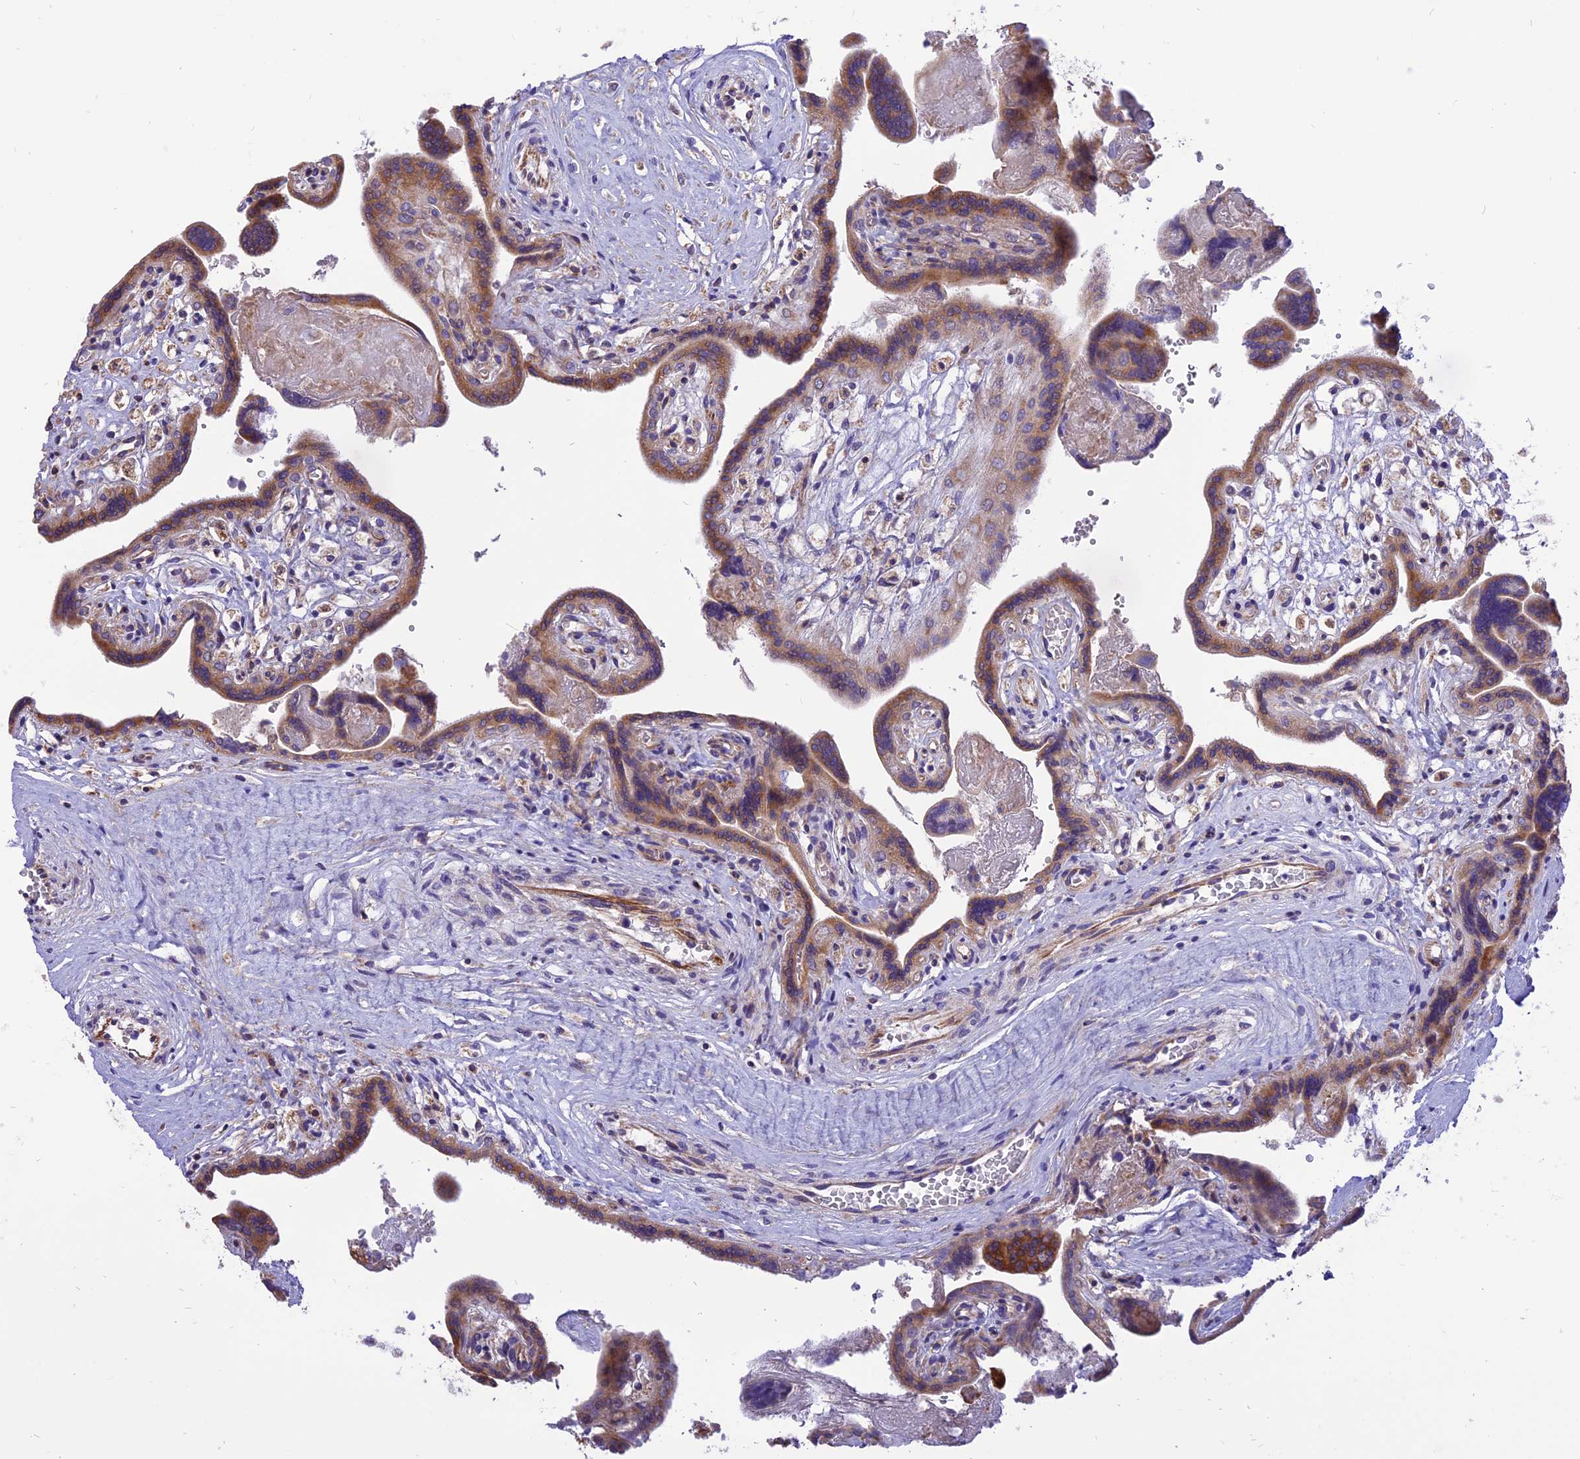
{"staining": {"intensity": "moderate", "quantity": ">75%", "location": "cytoplasmic/membranous"}, "tissue": "placenta", "cell_type": "Trophoblastic cells", "image_type": "normal", "snomed": [{"axis": "morphology", "description": "Normal tissue, NOS"}, {"axis": "topography", "description": "Placenta"}], "caption": "About >75% of trophoblastic cells in normal placenta exhibit moderate cytoplasmic/membranous protein positivity as visualized by brown immunohistochemical staining.", "gene": "ARMCX6", "patient": {"sex": "female", "age": 37}}